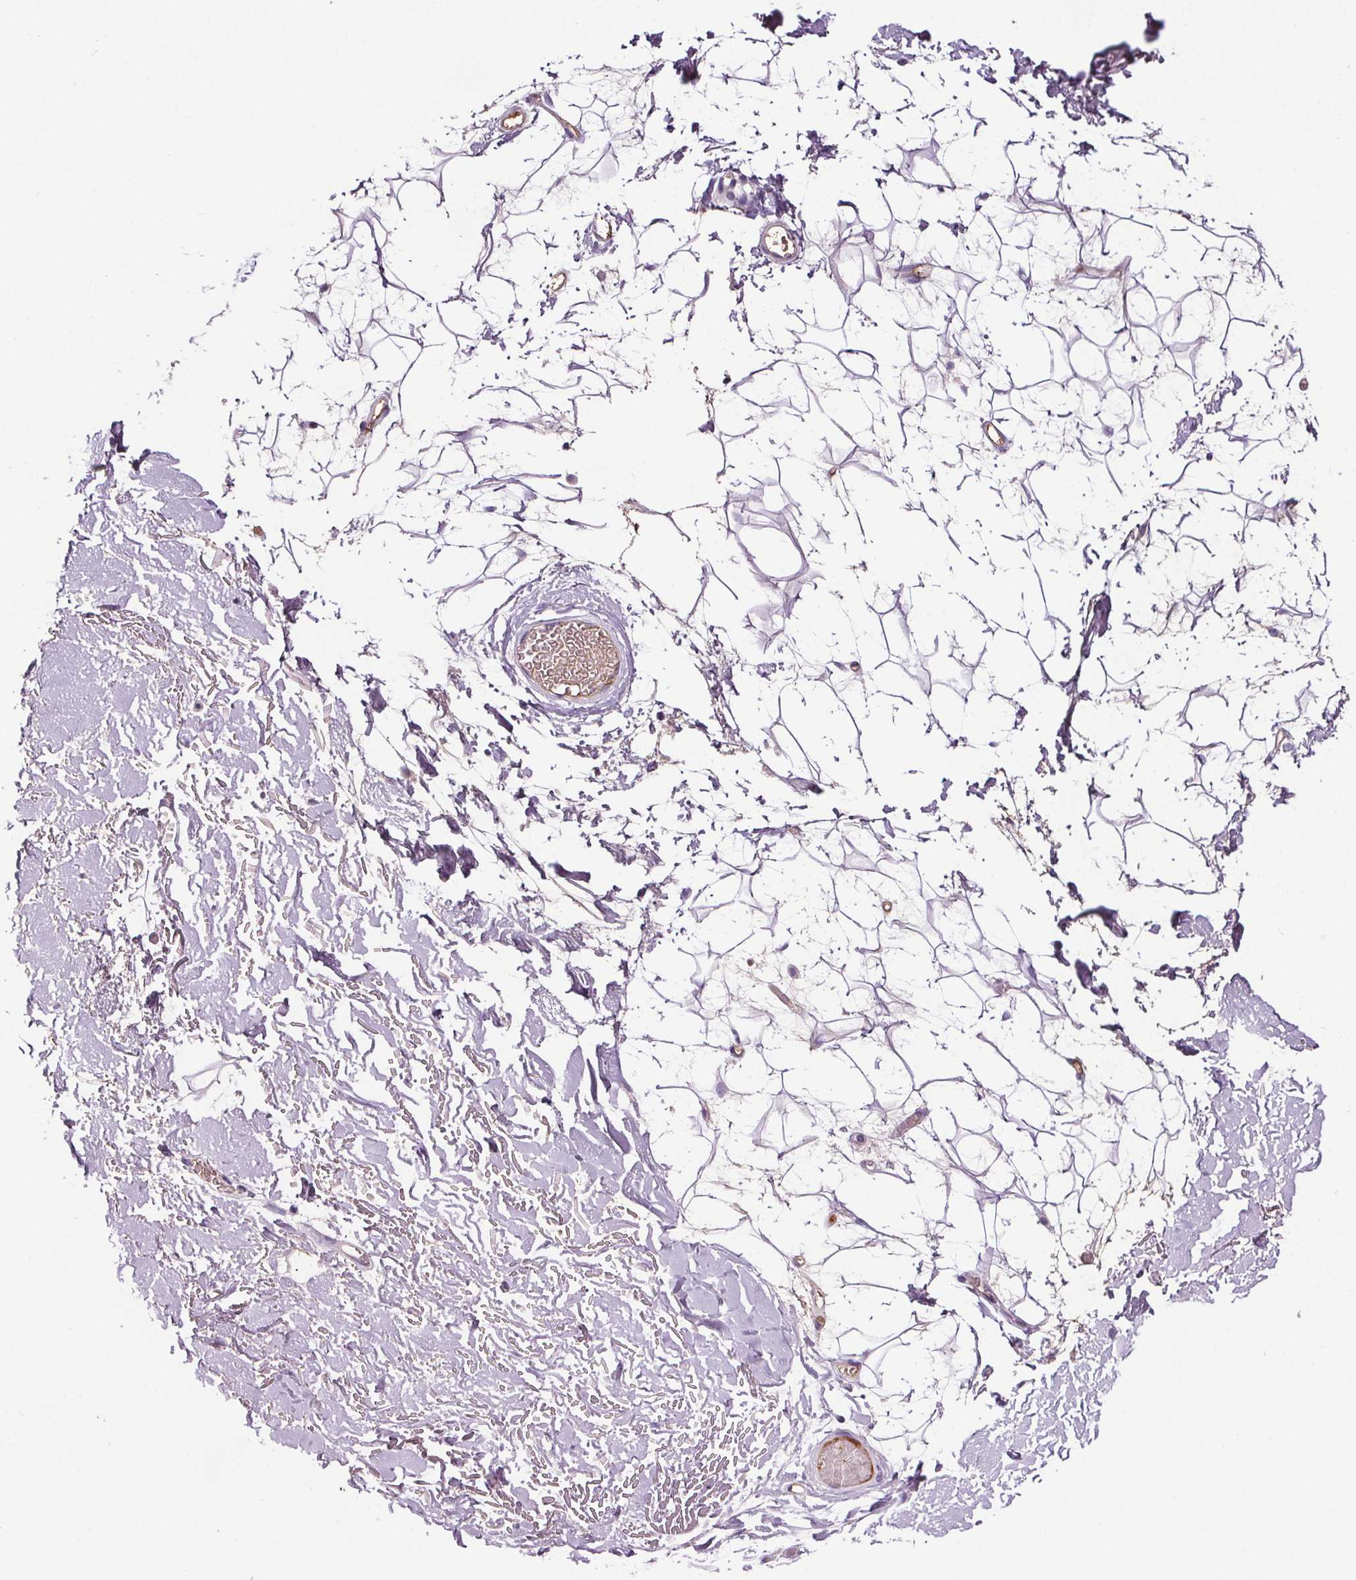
{"staining": {"intensity": "negative", "quantity": "none", "location": "none"}, "tissue": "adipose tissue", "cell_type": "Adipocytes", "image_type": "normal", "snomed": [{"axis": "morphology", "description": "Normal tissue, NOS"}, {"axis": "topography", "description": "Anal"}, {"axis": "topography", "description": "Peripheral nerve tissue"}], "caption": "Immunohistochemistry histopathology image of normal adipose tissue stained for a protein (brown), which reveals no expression in adipocytes.", "gene": "CD5L", "patient": {"sex": "male", "age": 78}}